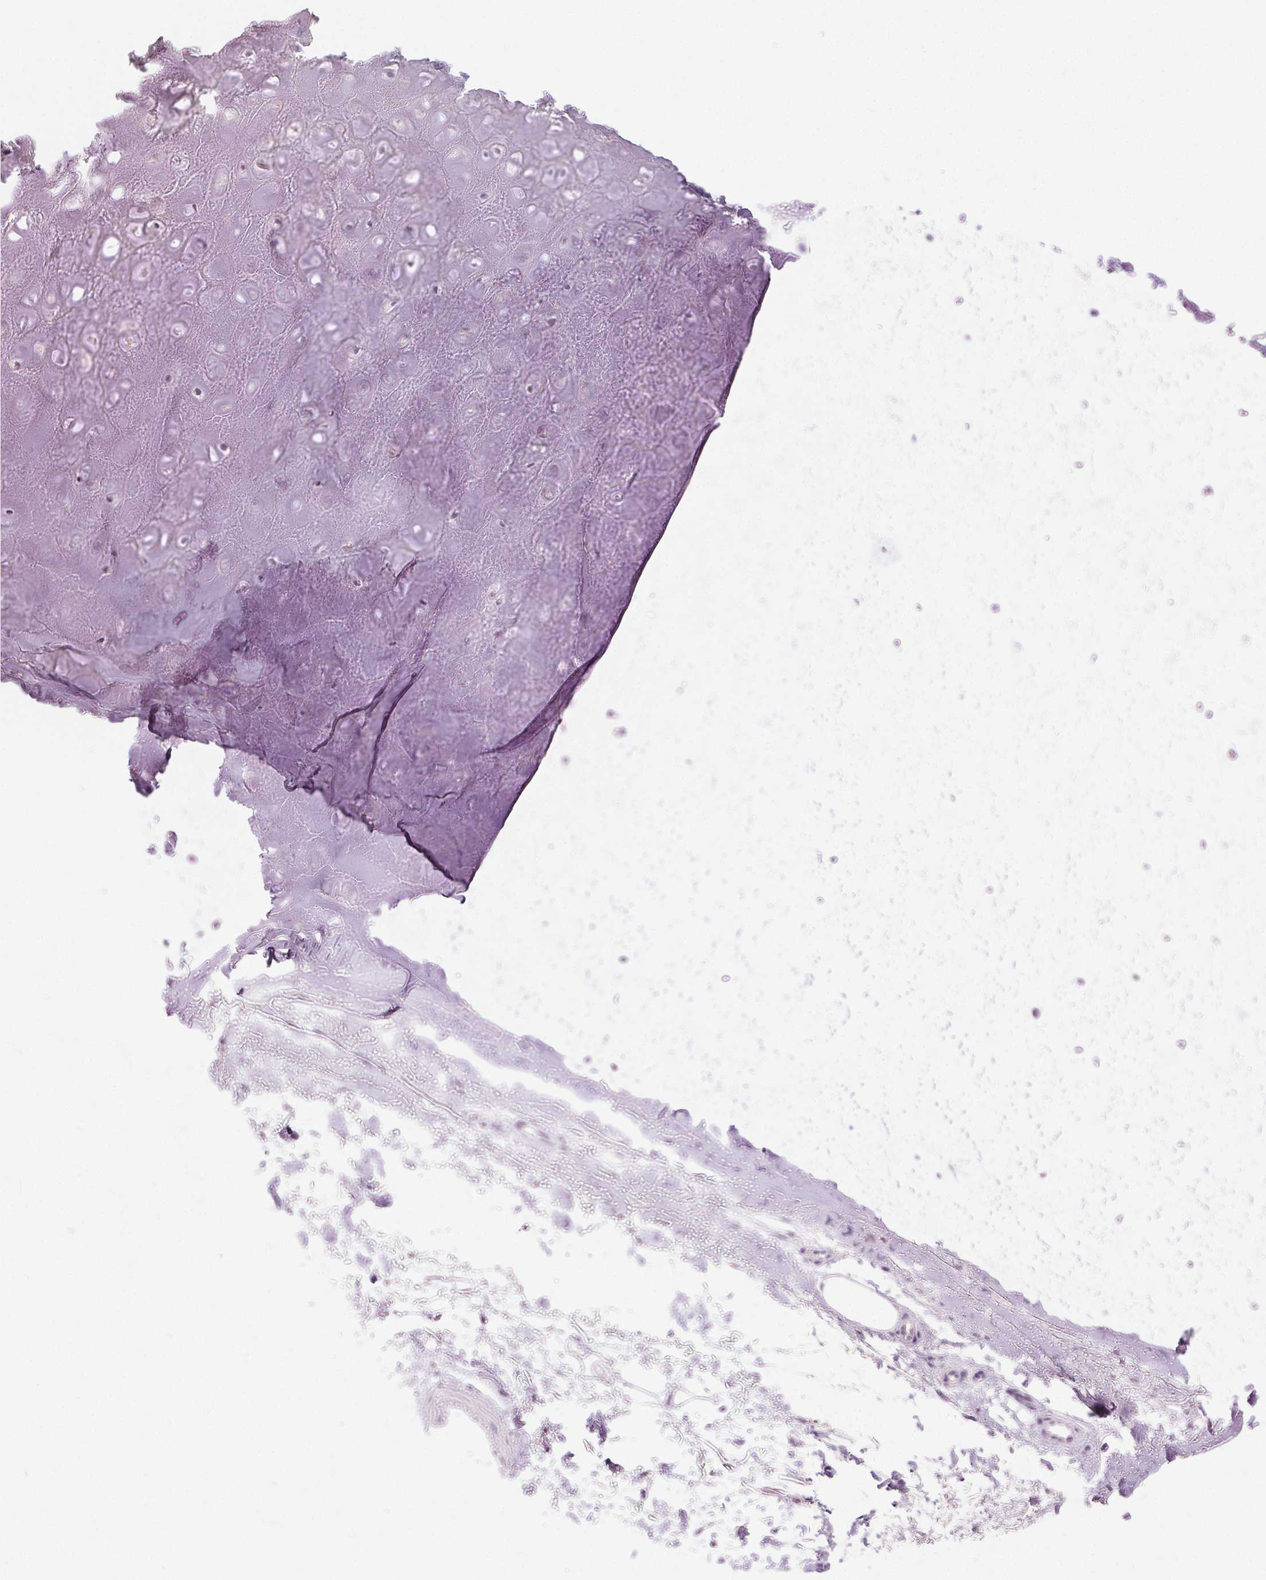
{"staining": {"intensity": "negative", "quantity": "none", "location": "none"}, "tissue": "adipose tissue", "cell_type": "Adipocytes", "image_type": "normal", "snomed": [{"axis": "morphology", "description": "Normal tissue, NOS"}, {"axis": "topography", "description": "Cartilage tissue"}], "caption": "A photomicrograph of adipose tissue stained for a protein displays no brown staining in adipocytes. (Stains: DAB immunohistochemistry (IHC) with hematoxylin counter stain, Microscopy: brightfield microscopy at high magnification).", "gene": "DSG3", "patient": {"sex": "male", "age": 65}}